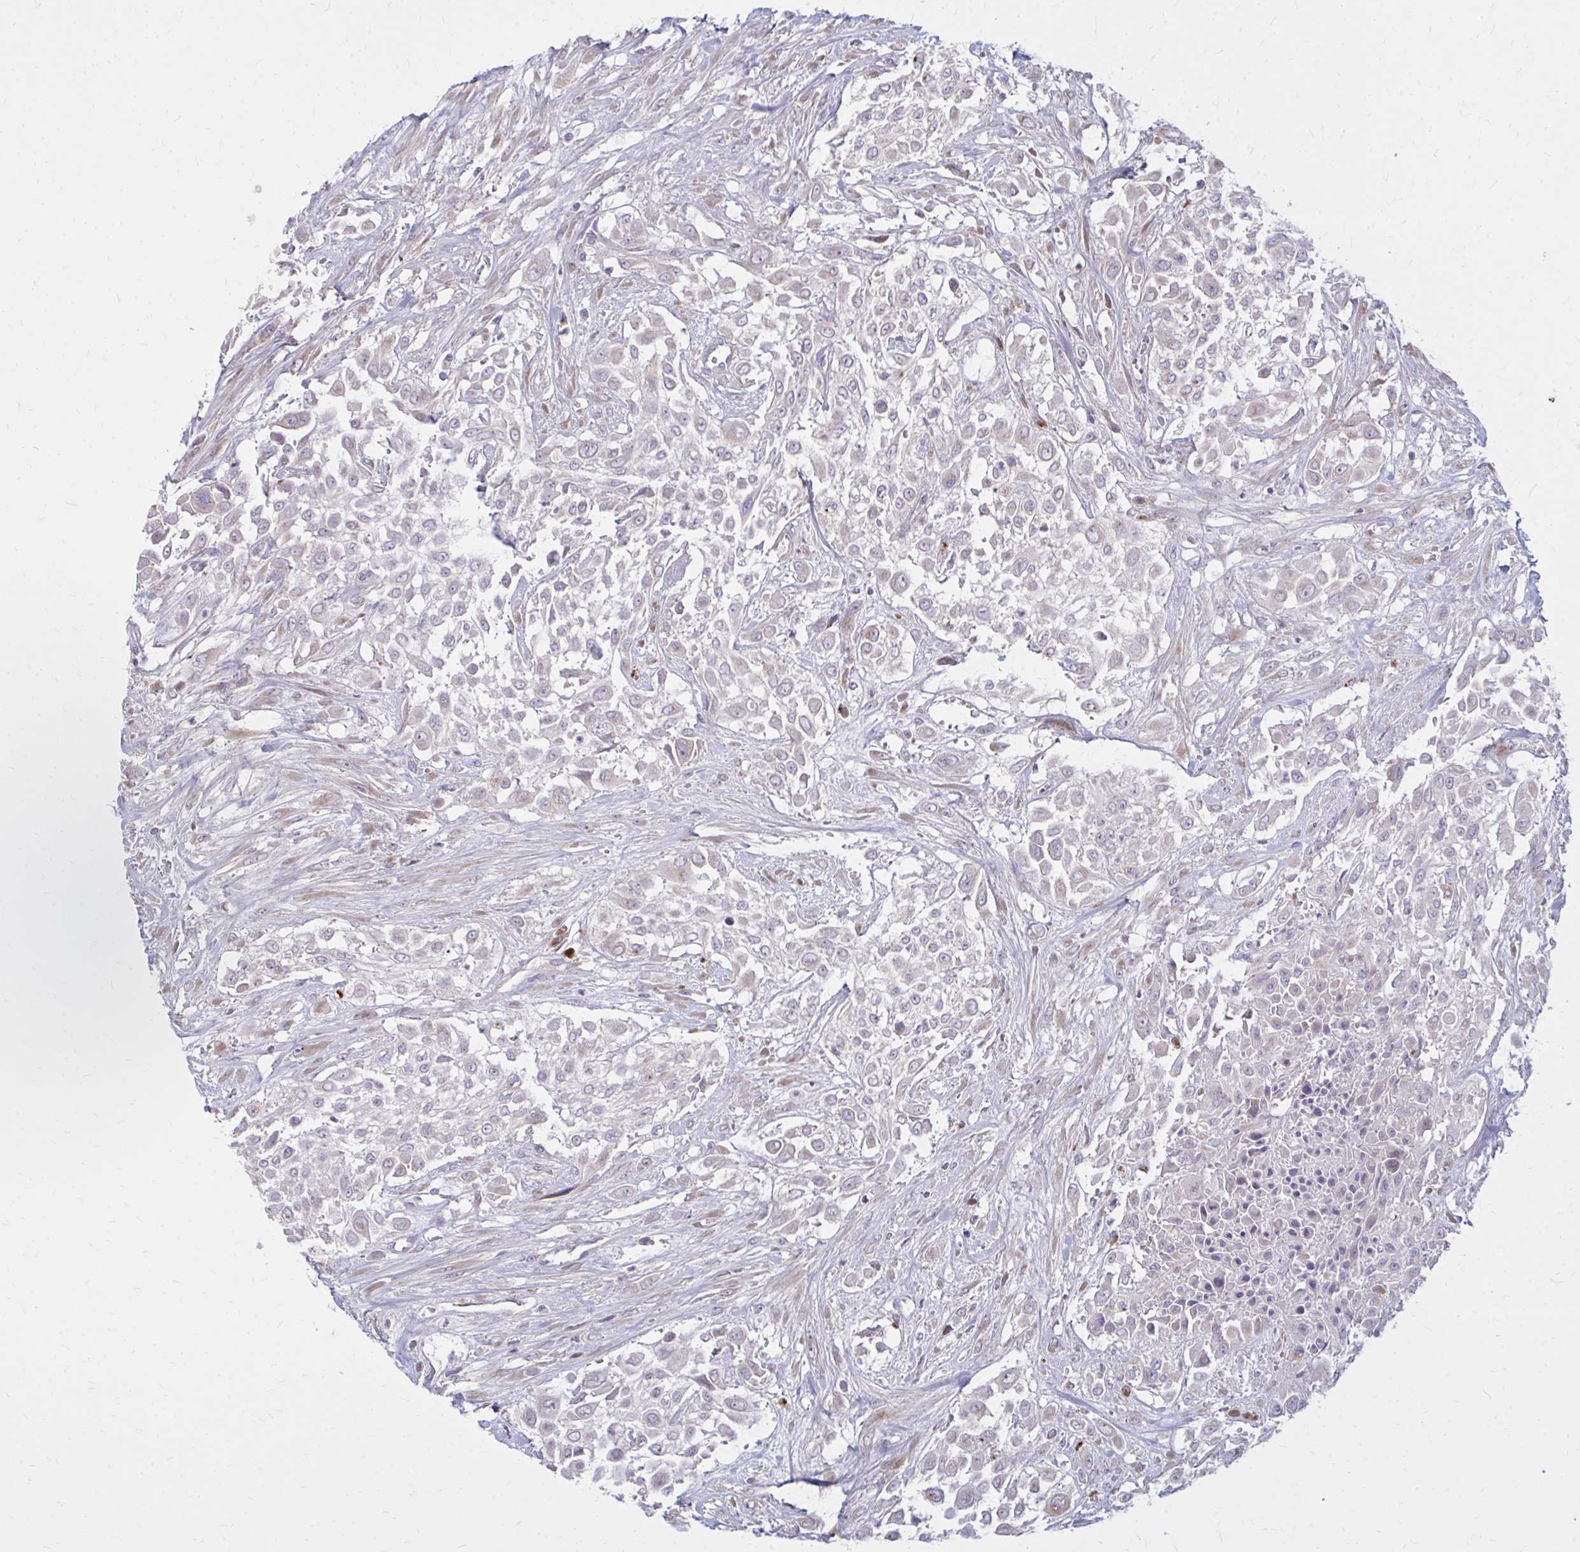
{"staining": {"intensity": "negative", "quantity": "none", "location": "none"}, "tissue": "urothelial cancer", "cell_type": "Tumor cells", "image_type": "cancer", "snomed": [{"axis": "morphology", "description": "Urothelial carcinoma, High grade"}, {"axis": "topography", "description": "Urinary bladder"}], "caption": "A micrograph of human urothelial cancer is negative for staining in tumor cells. Nuclei are stained in blue.", "gene": "RAB6B", "patient": {"sex": "male", "age": 57}}